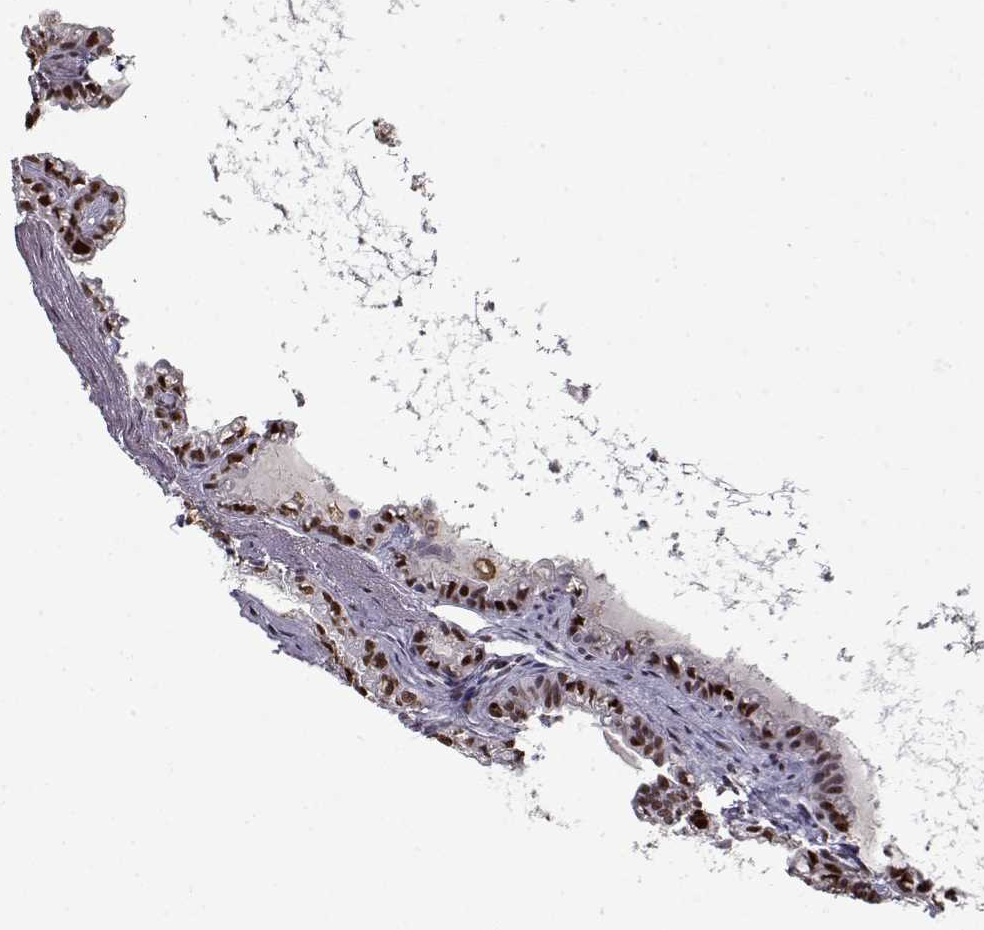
{"staining": {"intensity": "weak", "quantity": "25%-75%", "location": "nuclear"}, "tissue": "seminal vesicle", "cell_type": "Glandular cells", "image_type": "normal", "snomed": [{"axis": "morphology", "description": "Normal tissue, NOS"}, {"axis": "morphology", "description": "Urothelial carcinoma, NOS"}, {"axis": "topography", "description": "Urinary bladder"}, {"axis": "topography", "description": "Seminal veicle"}], "caption": "A micrograph of seminal vesicle stained for a protein exhibits weak nuclear brown staining in glandular cells. (Stains: DAB (3,3'-diaminobenzidine) in brown, nuclei in blue, Microscopy: brightfield microscopy at high magnification).", "gene": "PRMT1", "patient": {"sex": "male", "age": 76}}